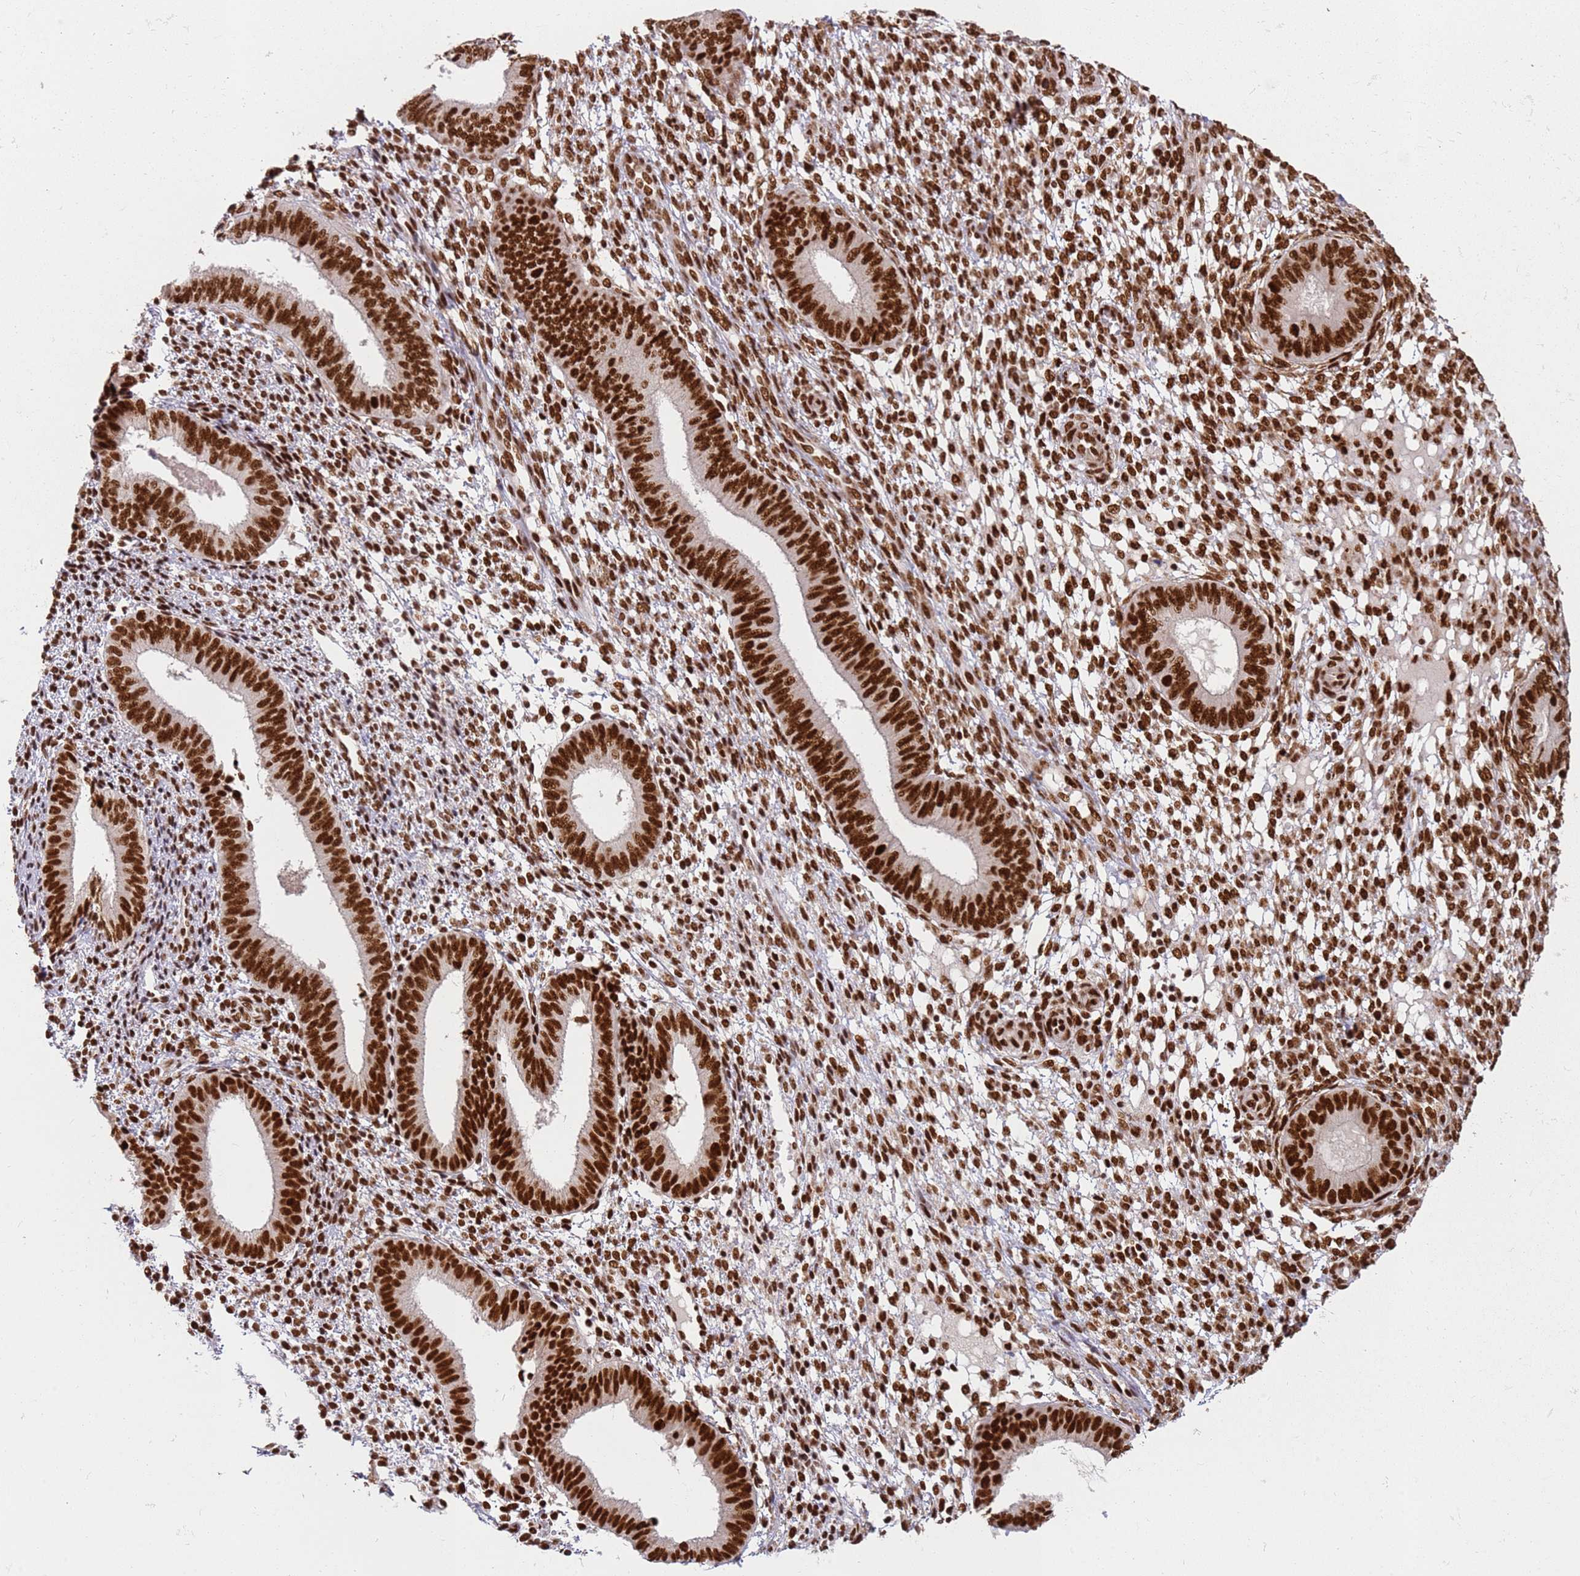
{"staining": {"intensity": "strong", "quantity": ">75%", "location": "nuclear"}, "tissue": "endometrium", "cell_type": "Cells in endometrial stroma", "image_type": "normal", "snomed": [{"axis": "morphology", "description": "Normal tissue, NOS"}, {"axis": "topography", "description": "Endometrium"}], "caption": "Endometrium stained for a protein reveals strong nuclear positivity in cells in endometrial stroma. The protein is stained brown, and the nuclei are stained in blue (DAB IHC with brightfield microscopy, high magnification).", "gene": "TENT4A", "patient": {"sex": "female", "age": 49}}